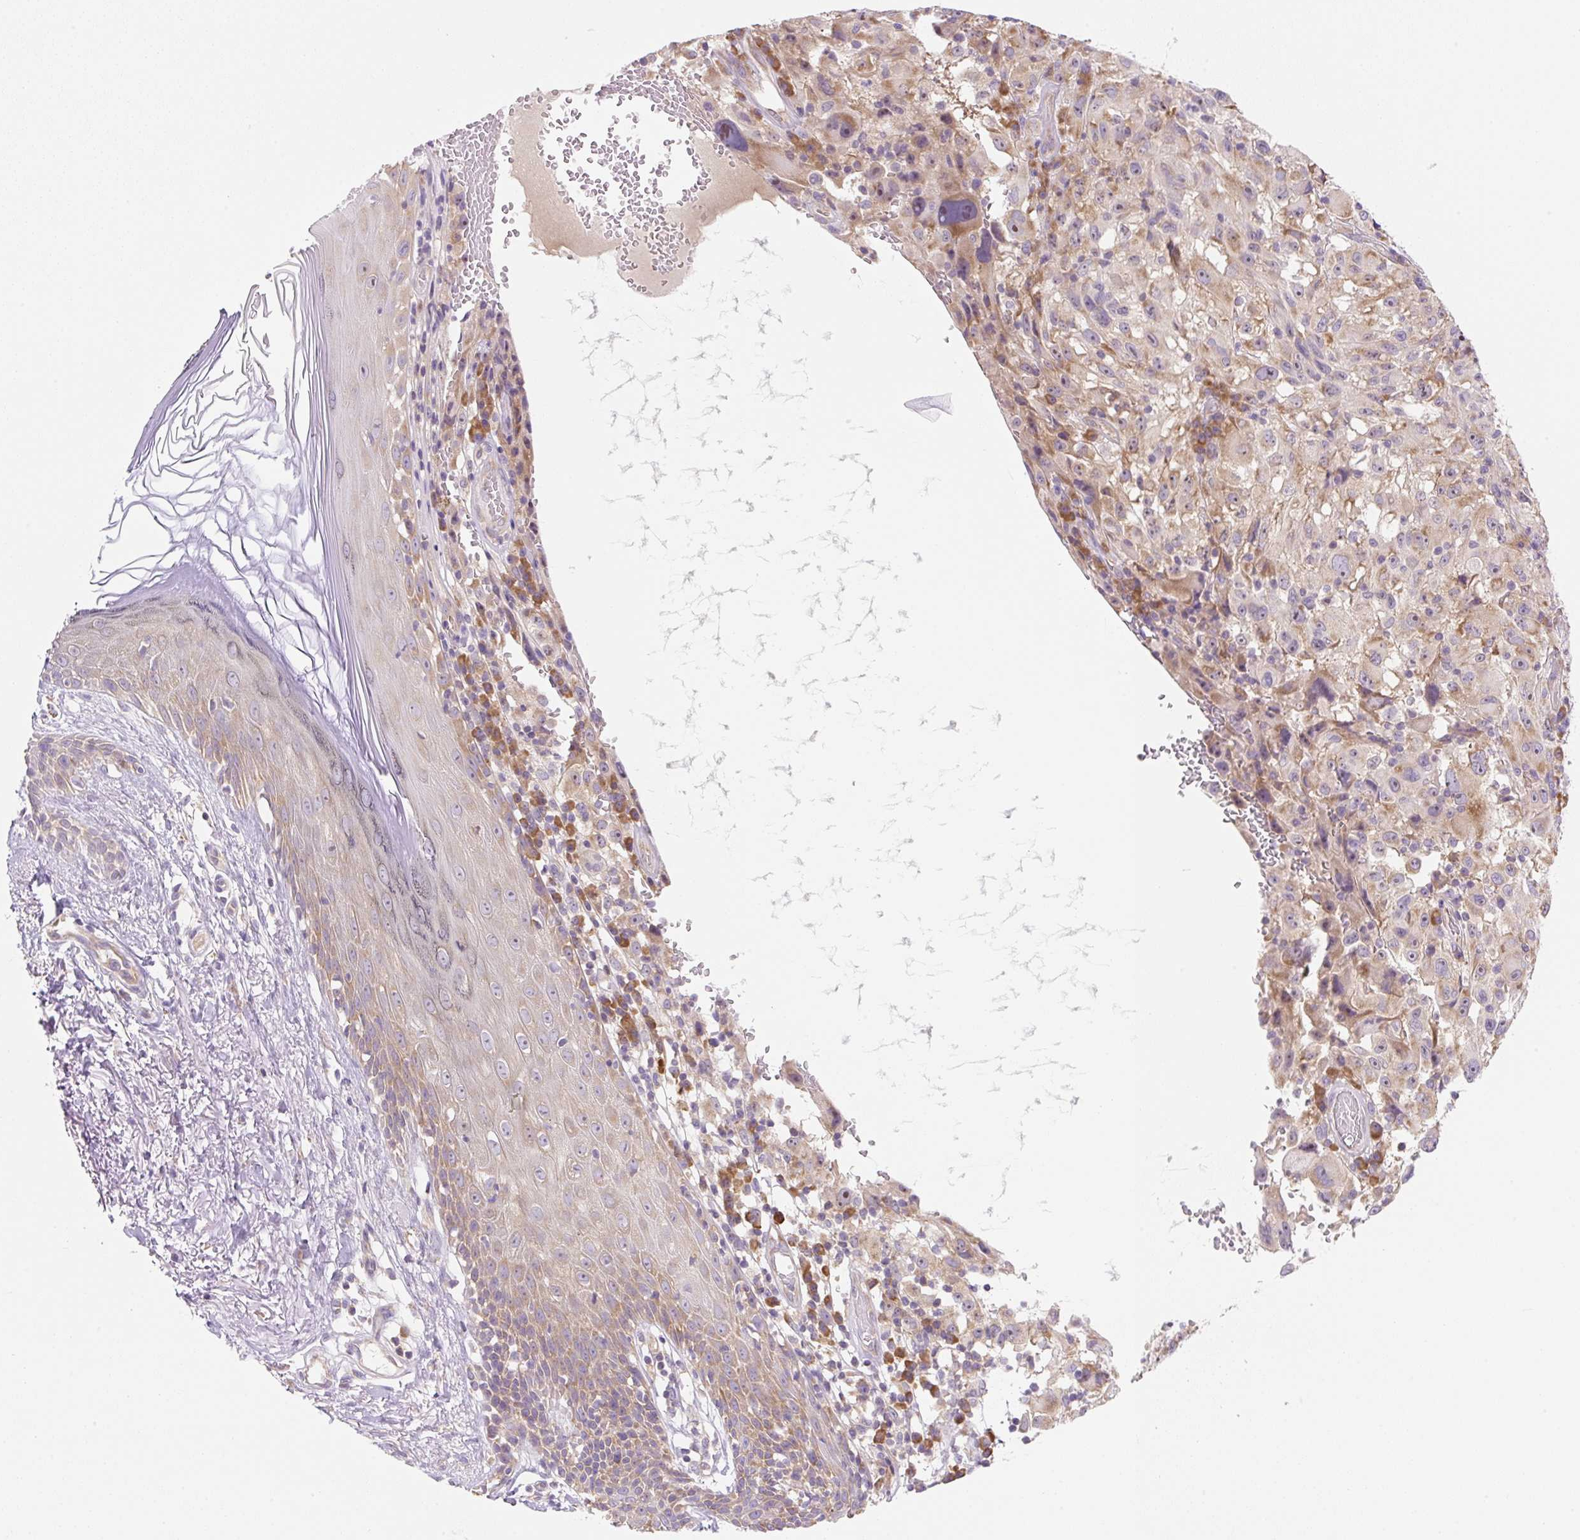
{"staining": {"intensity": "moderate", "quantity": "25%-75%", "location": "cytoplasmic/membranous"}, "tissue": "melanoma", "cell_type": "Tumor cells", "image_type": "cancer", "snomed": [{"axis": "morphology", "description": "Malignant melanoma, NOS"}, {"axis": "topography", "description": "Skin"}], "caption": "Immunohistochemistry of malignant melanoma shows medium levels of moderate cytoplasmic/membranous staining in approximately 25%-75% of tumor cells.", "gene": "RPL18A", "patient": {"sex": "female", "age": 71}}